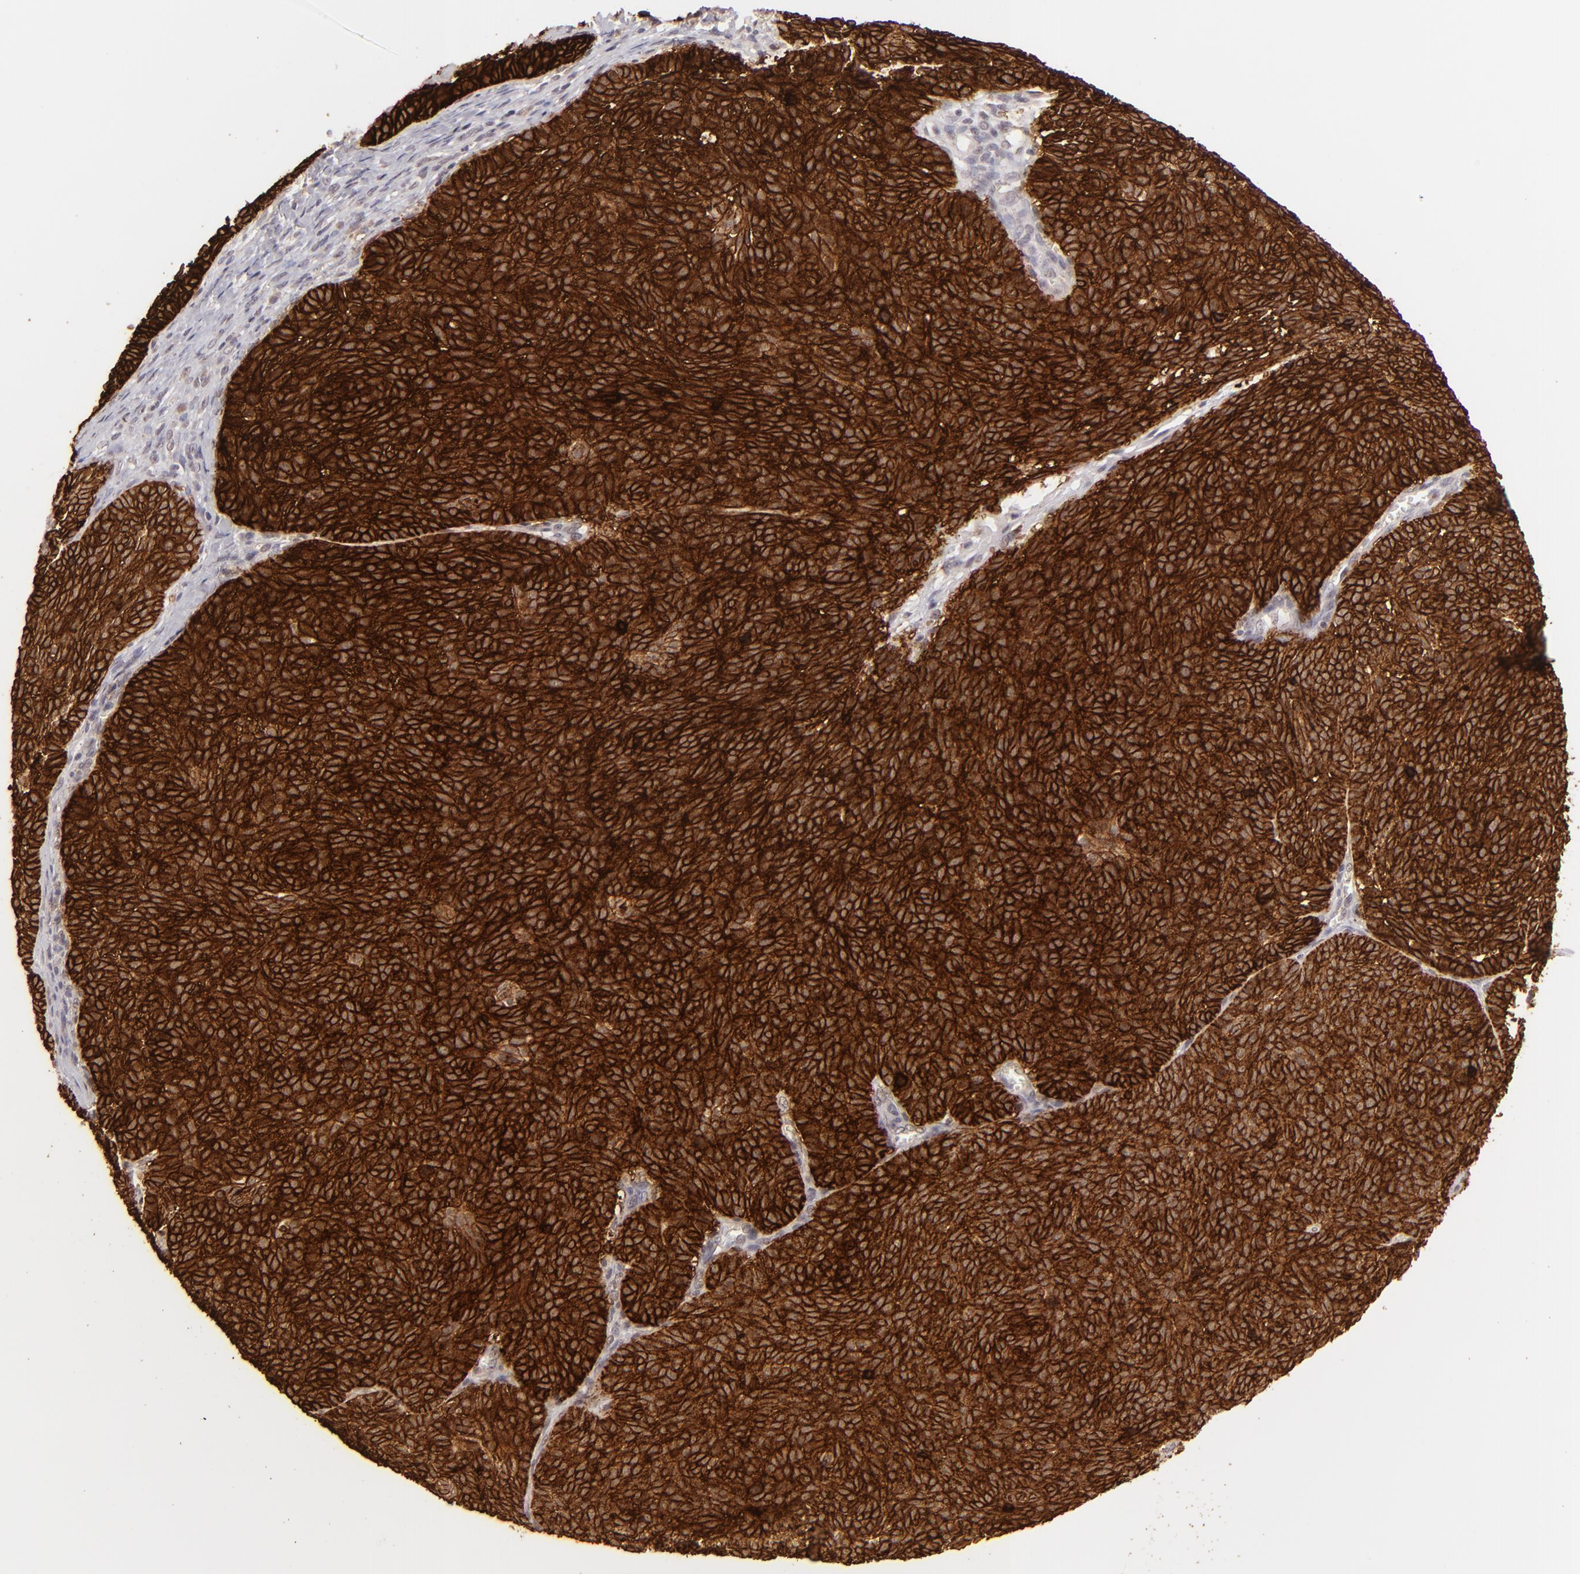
{"staining": {"intensity": "strong", "quantity": ">75%", "location": "cytoplasmic/membranous"}, "tissue": "skin cancer", "cell_type": "Tumor cells", "image_type": "cancer", "snomed": [{"axis": "morphology", "description": "Basal cell carcinoma"}, {"axis": "topography", "description": "Skin"}], "caption": "An image showing strong cytoplasmic/membranous expression in about >75% of tumor cells in skin cancer (basal cell carcinoma), as visualized by brown immunohistochemical staining.", "gene": "CLDN1", "patient": {"sex": "male", "age": 63}}